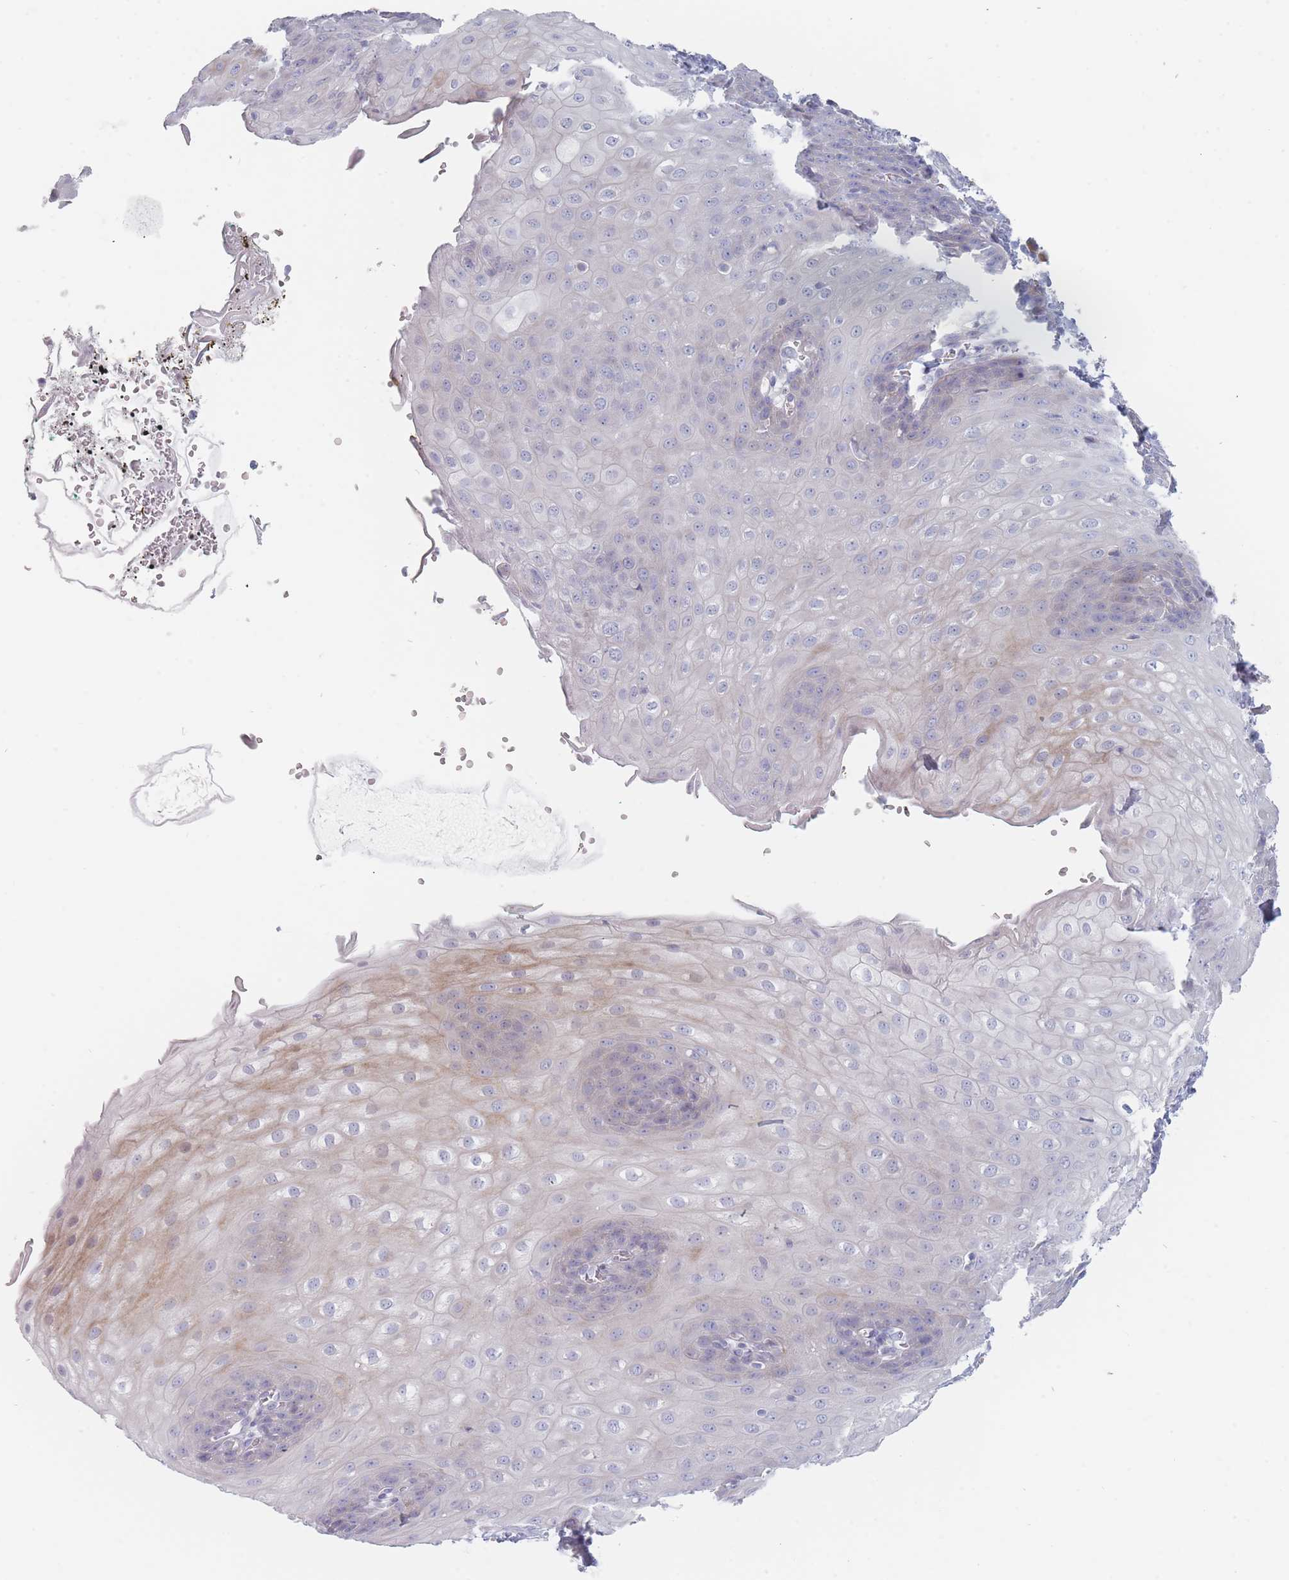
{"staining": {"intensity": "negative", "quantity": "none", "location": "none"}, "tissue": "esophagus", "cell_type": "Squamous epithelial cells", "image_type": "normal", "snomed": [{"axis": "morphology", "description": "Normal tissue, NOS"}, {"axis": "topography", "description": "Esophagus"}], "caption": "Unremarkable esophagus was stained to show a protein in brown. There is no significant staining in squamous epithelial cells. (DAB (3,3'-diaminobenzidine) immunohistochemistry with hematoxylin counter stain).", "gene": "SPATS1", "patient": {"sex": "male", "age": 71}}